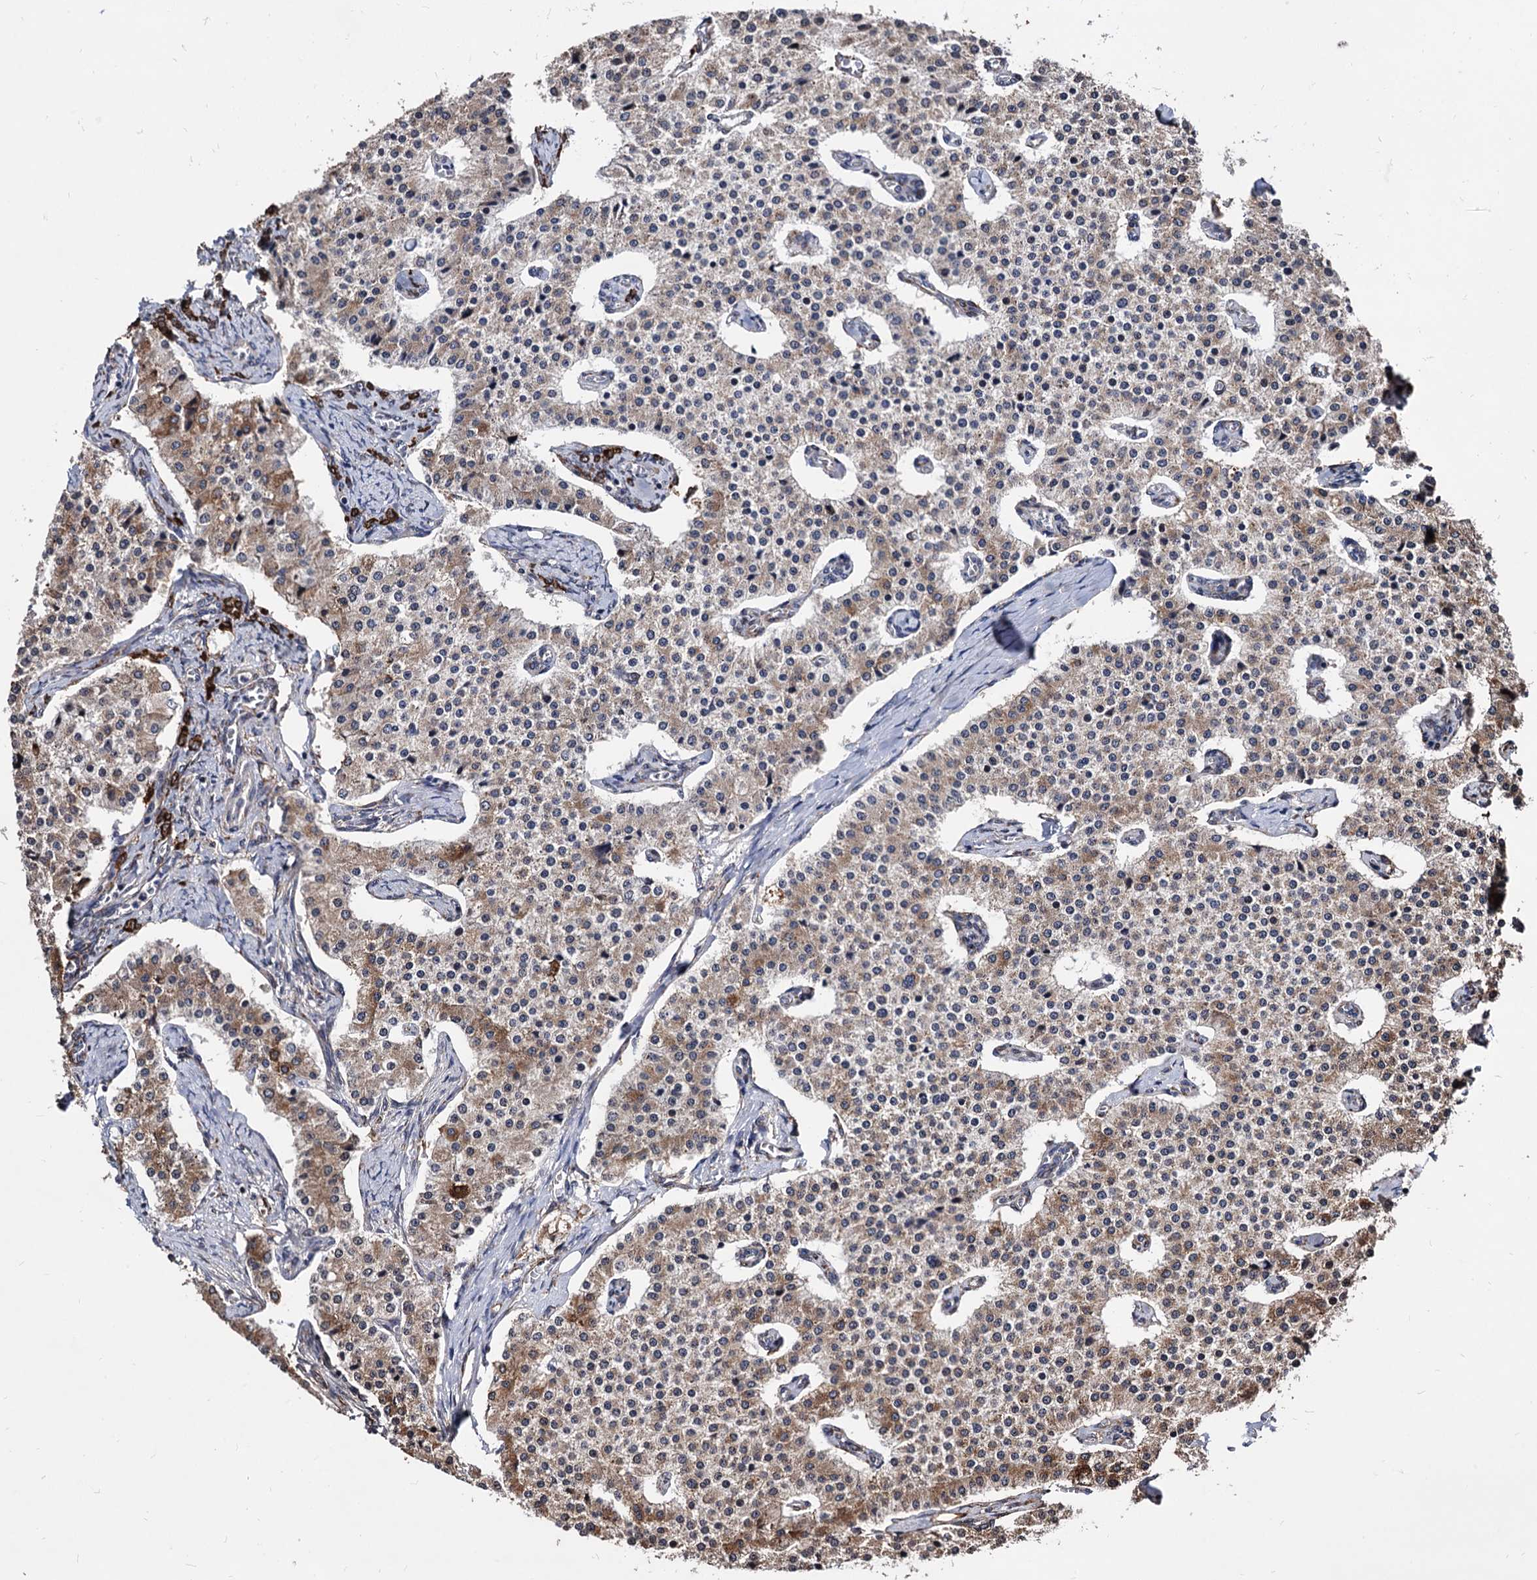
{"staining": {"intensity": "moderate", "quantity": ">75%", "location": "cytoplasmic/membranous"}, "tissue": "carcinoid", "cell_type": "Tumor cells", "image_type": "cancer", "snomed": [{"axis": "morphology", "description": "Carcinoid, malignant, NOS"}, {"axis": "topography", "description": "Colon"}], "caption": "Immunohistochemical staining of human carcinoid exhibits medium levels of moderate cytoplasmic/membranous positivity in about >75% of tumor cells.", "gene": "ANKRD12", "patient": {"sex": "female", "age": 52}}